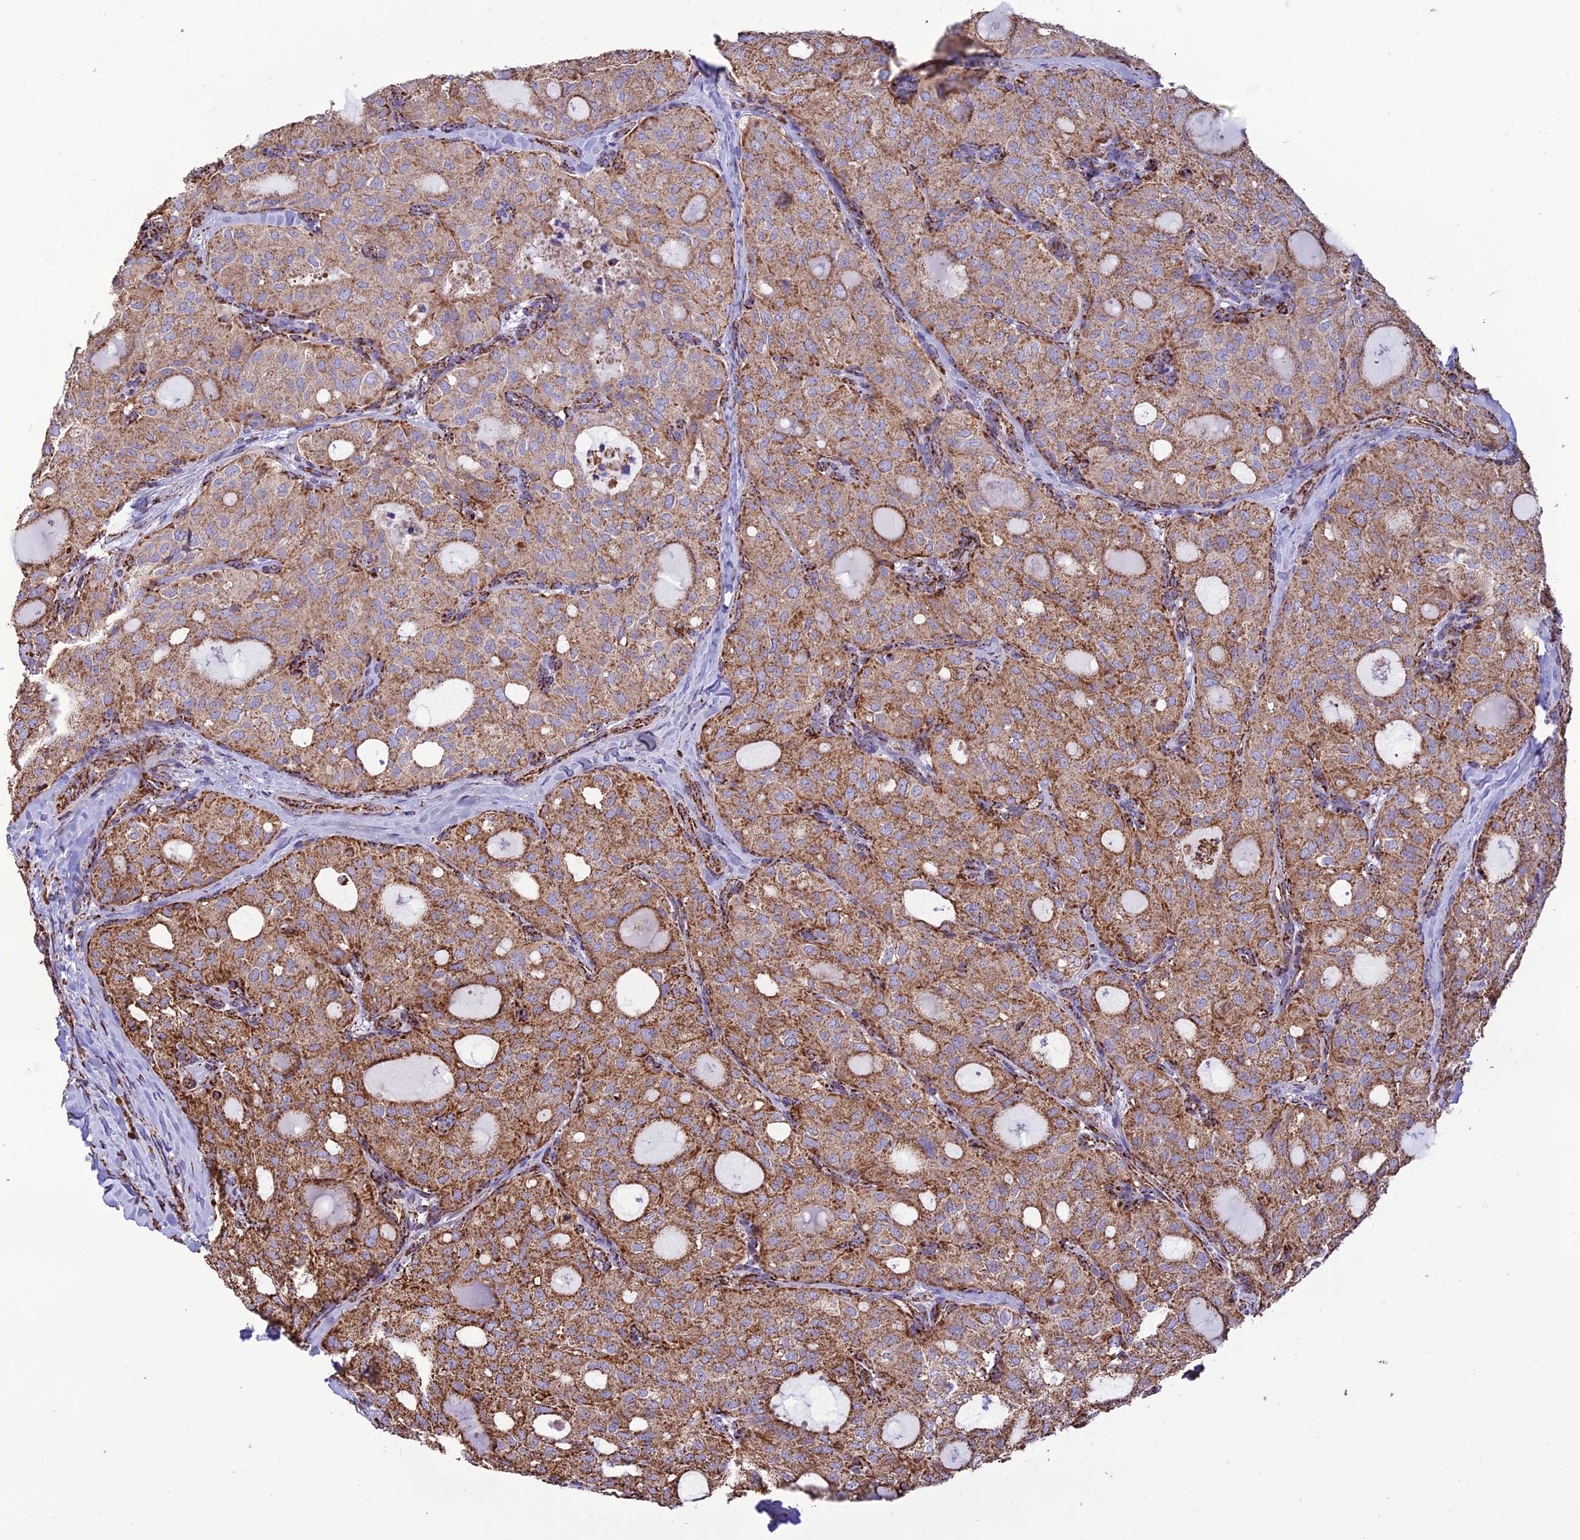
{"staining": {"intensity": "moderate", "quantity": "25%-75%", "location": "cytoplasmic/membranous"}, "tissue": "thyroid cancer", "cell_type": "Tumor cells", "image_type": "cancer", "snomed": [{"axis": "morphology", "description": "Follicular adenoma carcinoma, NOS"}, {"axis": "topography", "description": "Thyroid gland"}], "caption": "Tumor cells display medium levels of moderate cytoplasmic/membranous expression in about 25%-75% of cells in human follicular adenoma carcinoma (thyroid).", "gene": "NDUFAF1", "patient": {"sex": "male", "age": 75}}